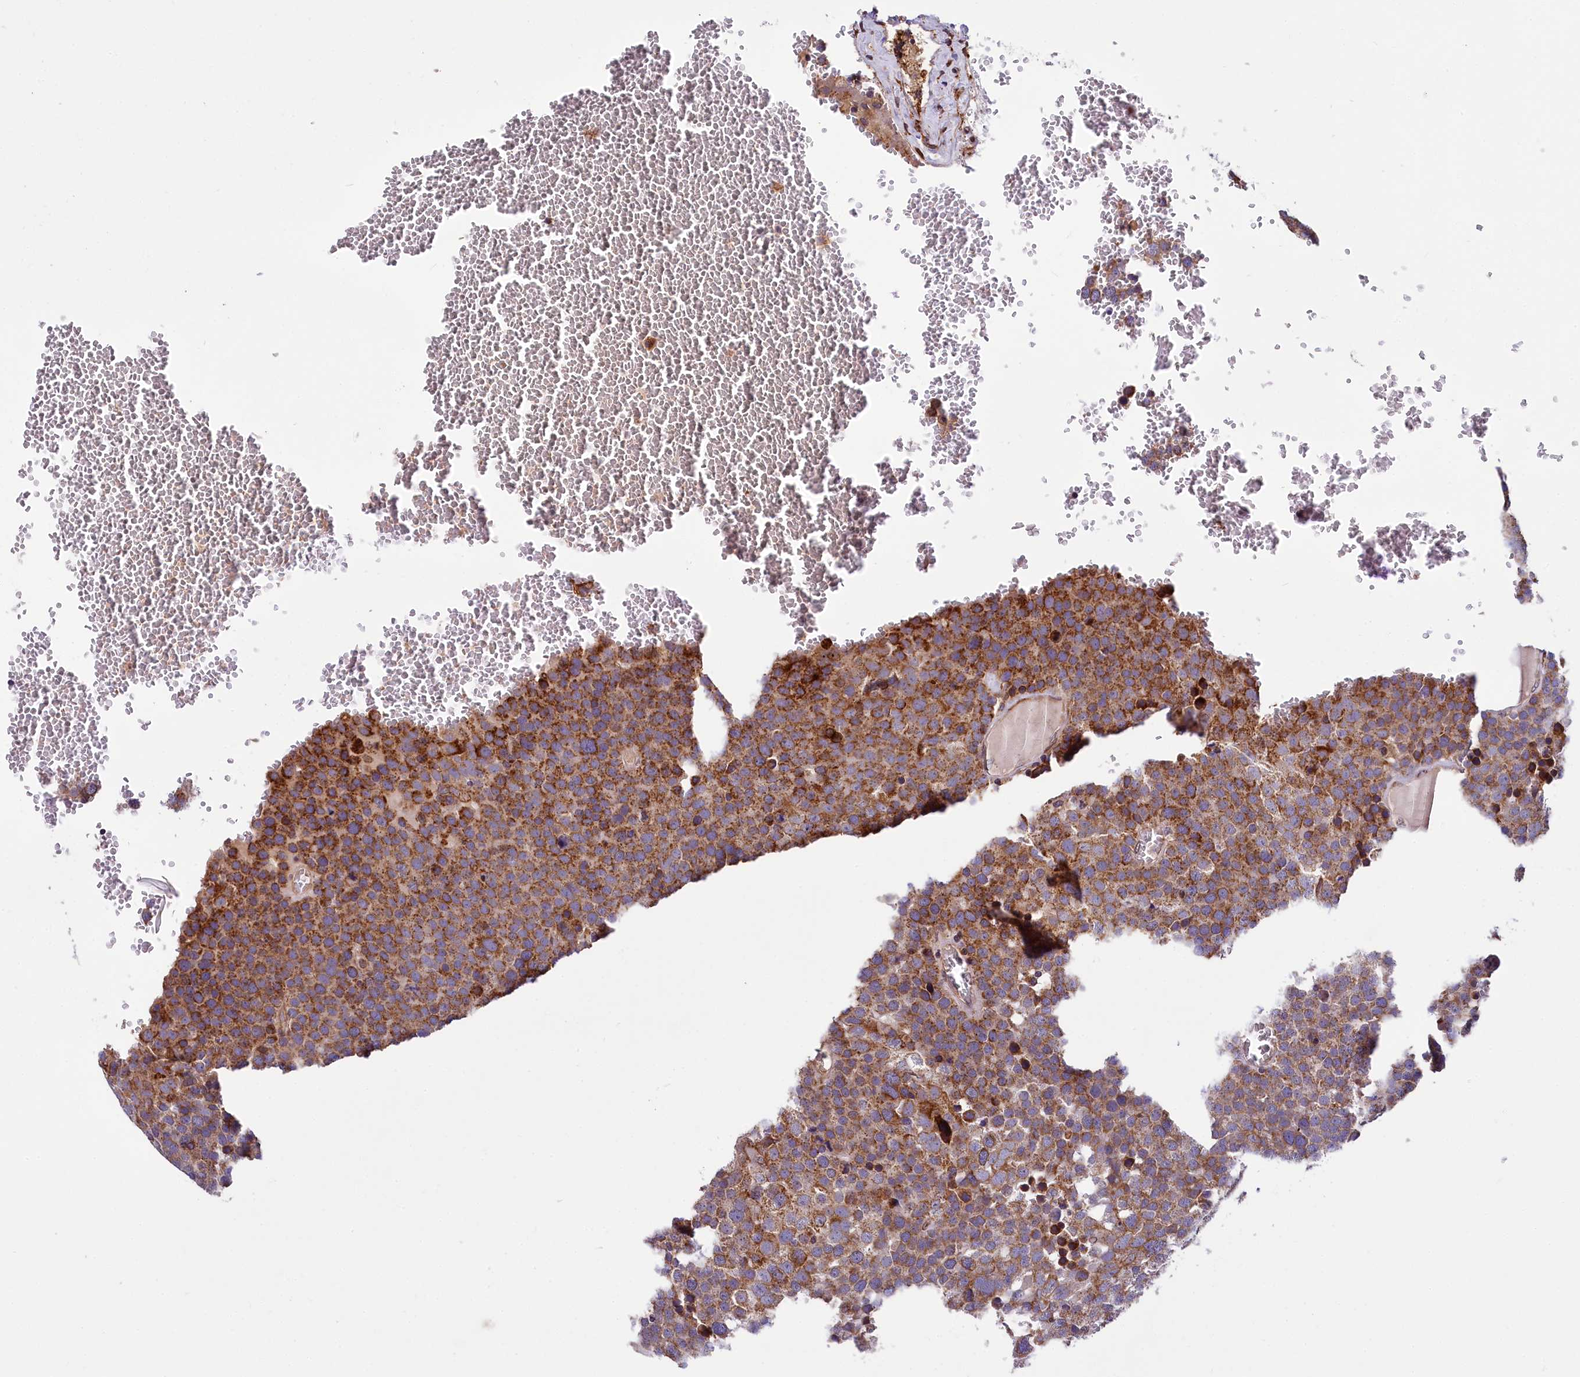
{"staining": {"intensity": "strong", "quantity": ">75%", "location": "cytoplasmic/membranous"}, "tissue": "testis cancer", "cell_type": "Tumor cells", "image_type": "cancer", "snomed": [{"axis": "morphology", "description": "Seminoma, NOS"}, {"axis": "topography", "description": "Testis"}], "caption": "Testis seminoma stained with a brown dye reveals strong cytoplasmic/membranous positive staining in about >75% of tumor cells.", "gene": "SUPV3L1", "patient": {"sex": "male", "age": 71}}